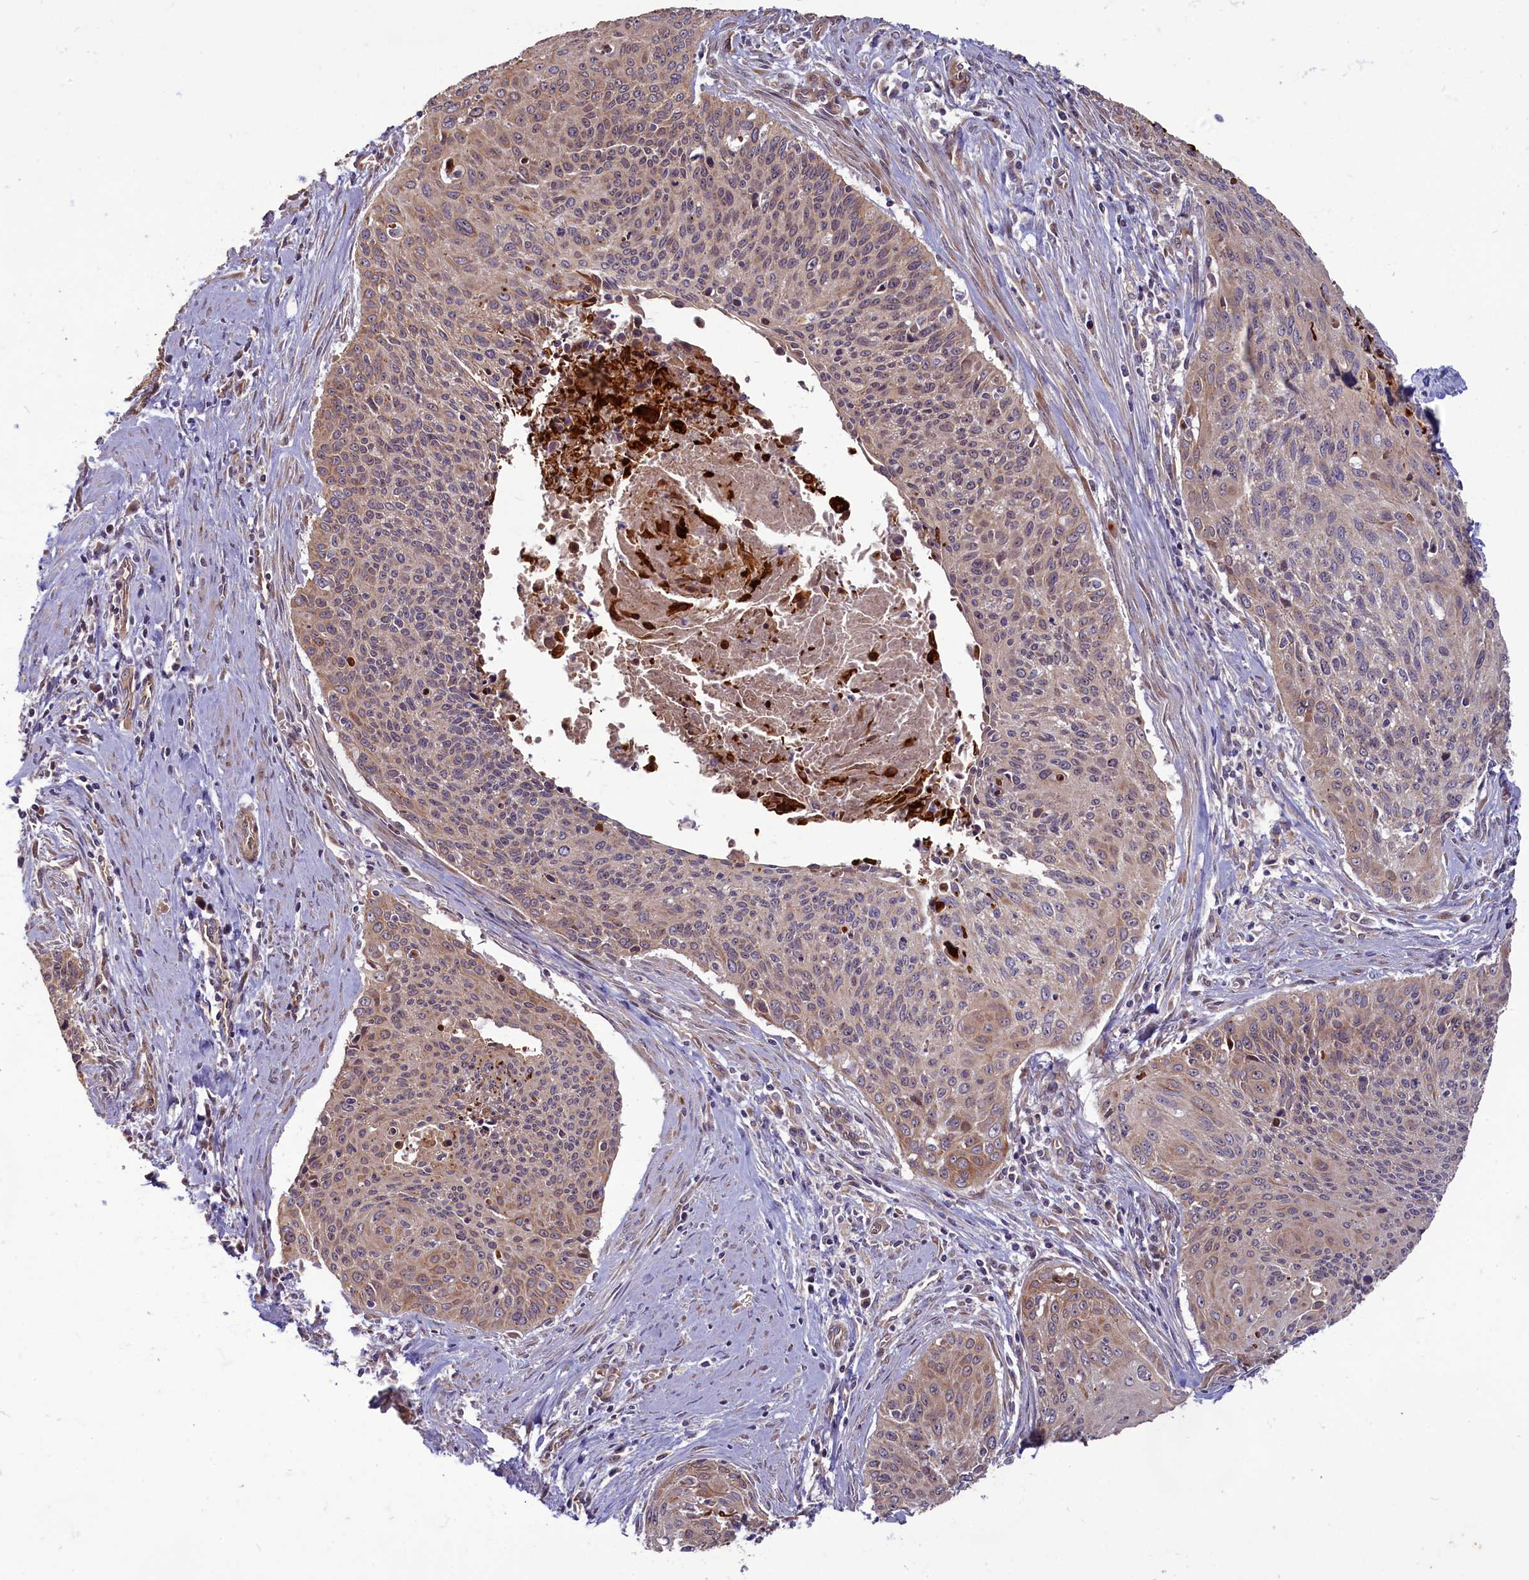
{"staining": {"intensity": "moderate", "quantity": "<25%", "location": "cytoplasmic/membranous"}, "tissue": "cervical cancer", "cell_type": "Tumor cells", "image_type": "cancer", "snomed": [{"axis": "morphology", "description": "Squamous cell carcinoma, NOS"}, {"axis": "topography", "description": "Cervix"}], "caption": "Immunohistochemical staining of cervical cancer (squamous cell carcinoma) shows low levels of moderate cytoplasmic/membranous protein positivity in approximately <25% of tumor cells. (Stains: DAB (3,3'-diaminobenzidine) in brown, nuclei in blue, Microscopy: brightfield microscopy at high magnification).", "gene": "MYCBP", "patient": {"sex": "female", "age": 55}}